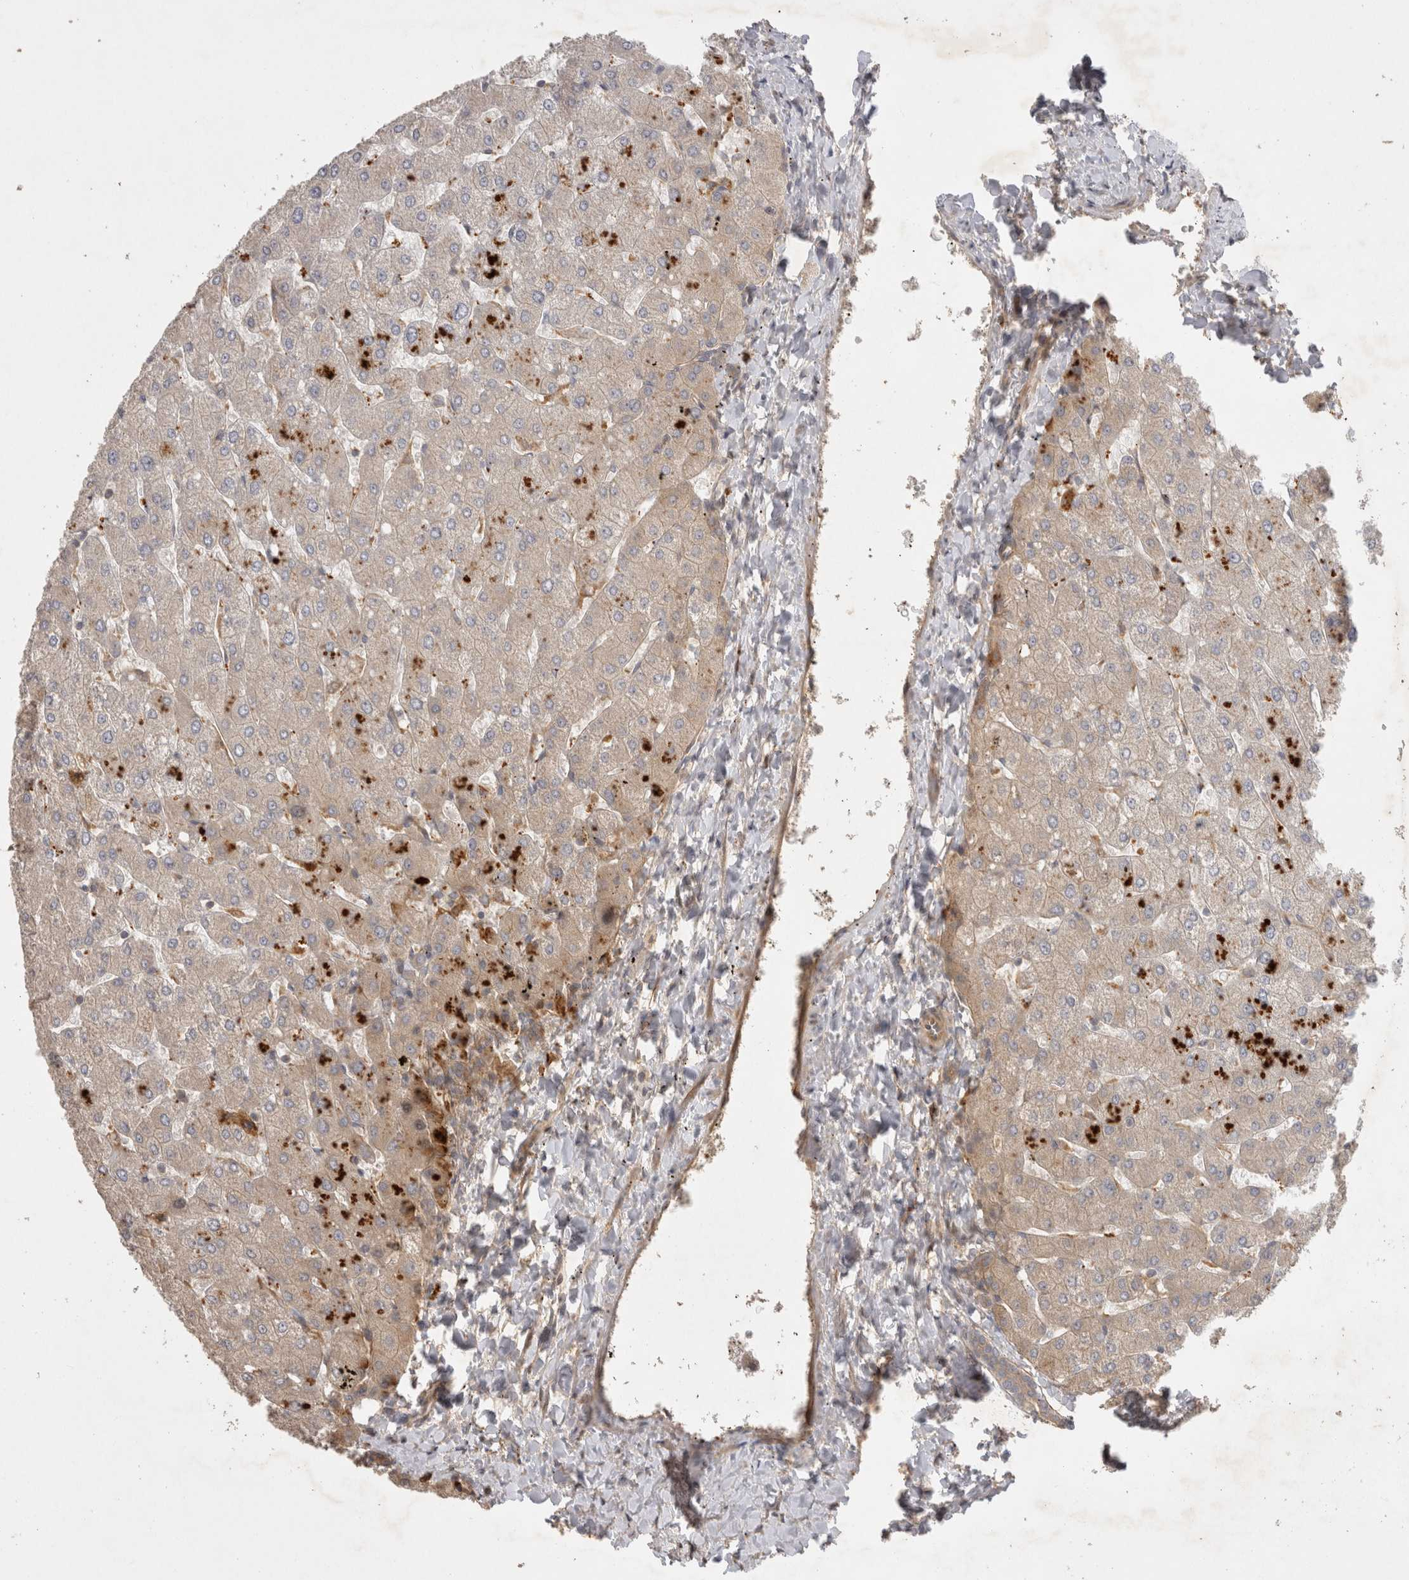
{"staining": {"intensity": "weak", "quantity": "<25%", "location": "cytoplasmic/membranous"}, "tissue": "liver", "cell_type": "Cholangiocytes", "image_type": "normal", "snomed": [{"axis": "morphology", "description": "Normal tissue, NOS"}, {"axis": "topography", "description": "Liver"}], "caption": "This is an IHC photomicrograph of unremarkable human liver. There is no staining in cholangiocytes.", "gene": "PPP1R42", "patient": {"sex": "male", "age": 55}}